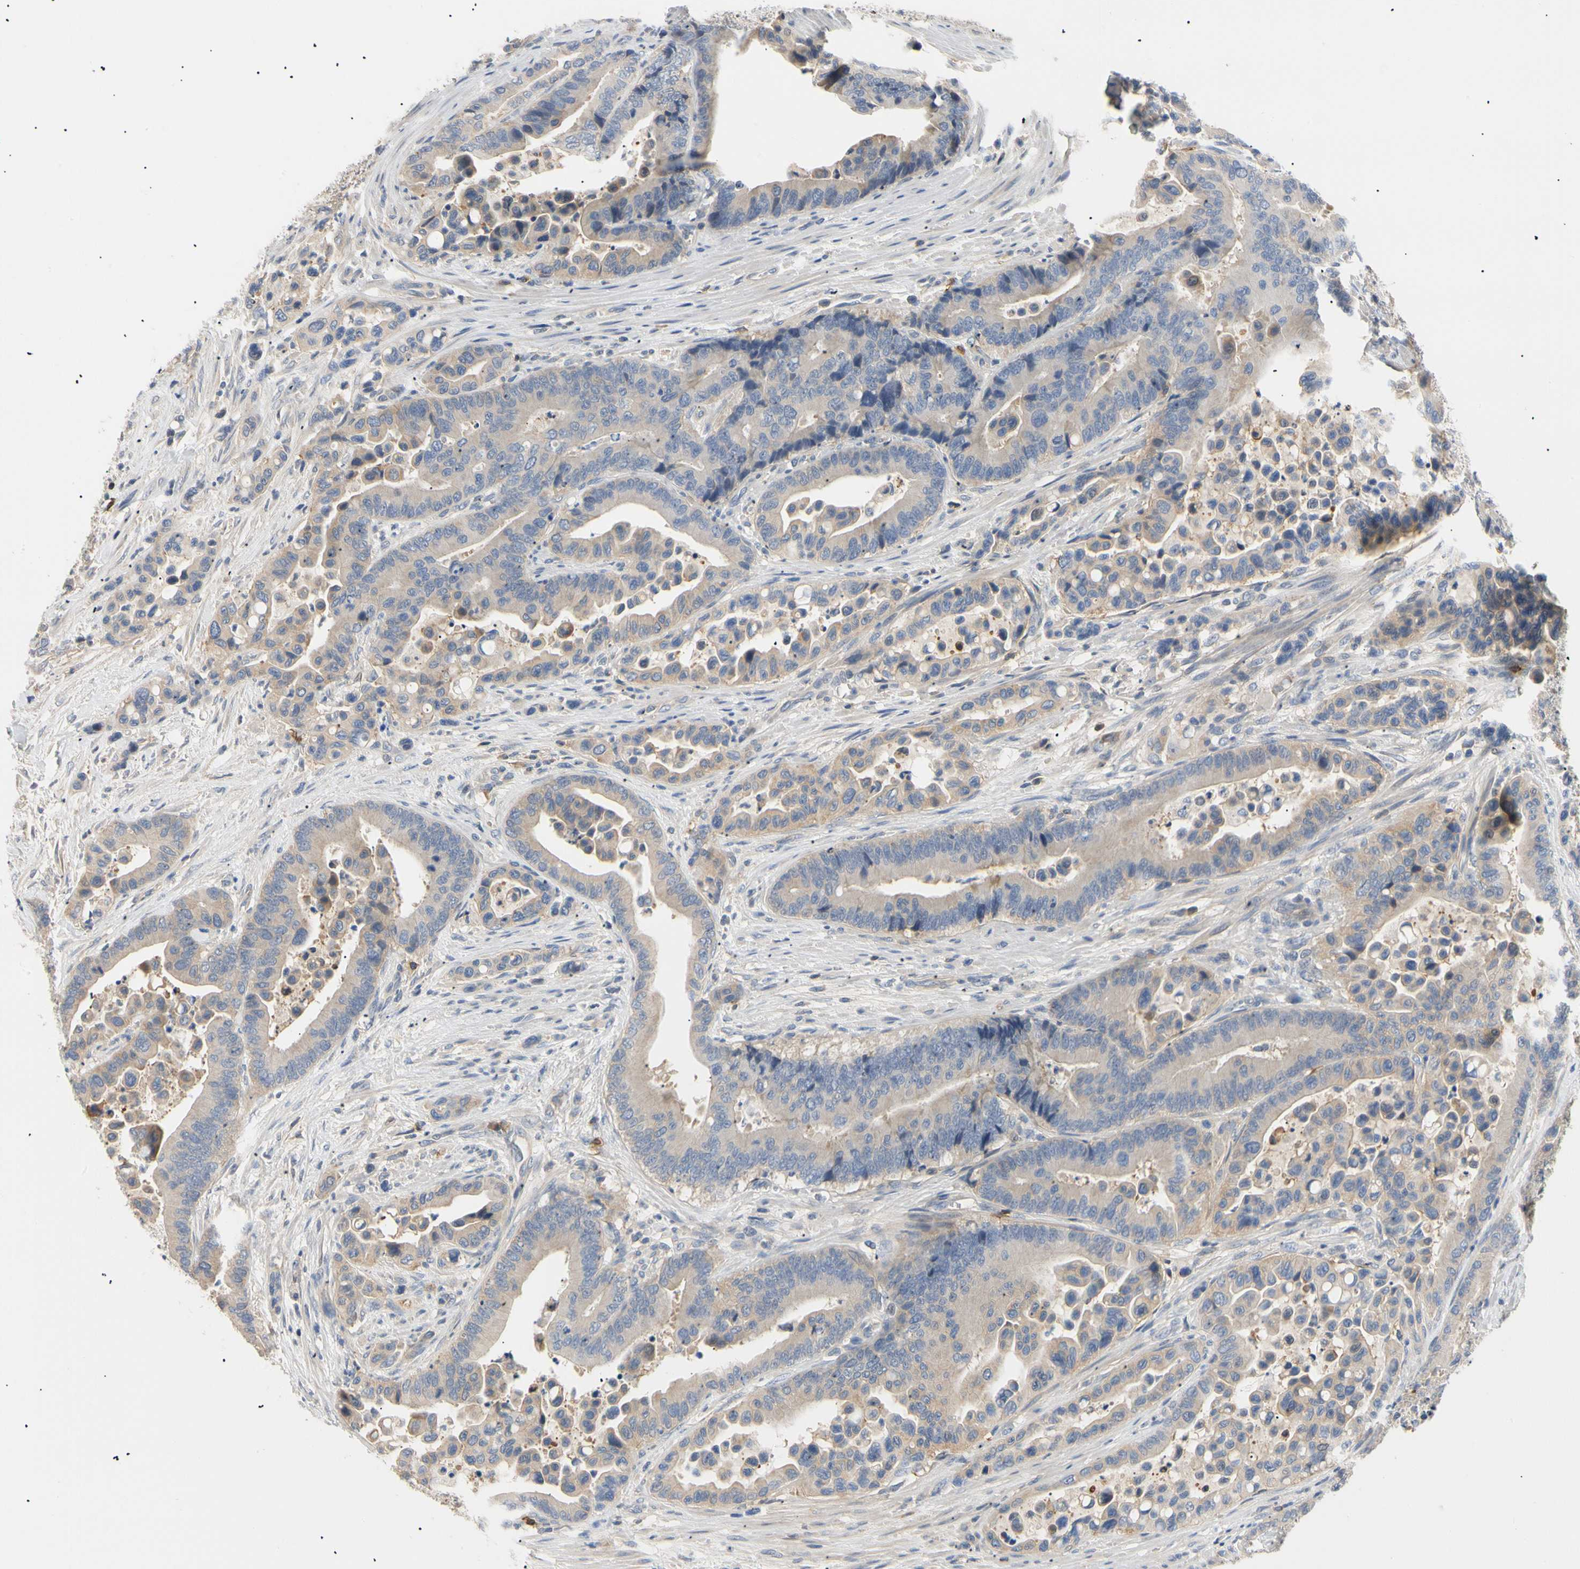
{"staining": {"intensity": "weak", "quantity": ">75%", "location": "cytoplasmic/membranous"}, "tissue": "colorectal cancer", "cell_type": "Tumor cells", "image_type": "cancer", "snomed": [{"axis": "morphology", "description": "Normal tissue, NOS"}, {"axis": "morphology", "description": "Adenocarcinoma, NOS"}, {"axis": "topography", "description": "Colon"}], "caption": "Adenocarcinoma (colorectal) stained with immunohistochemistry (IHC) displays weak cytoplasmic/membranous positivity in about >75% of tumor cells.", "gene": "TNFRSF18", "patient": {"sex": "male", "age": 82}}